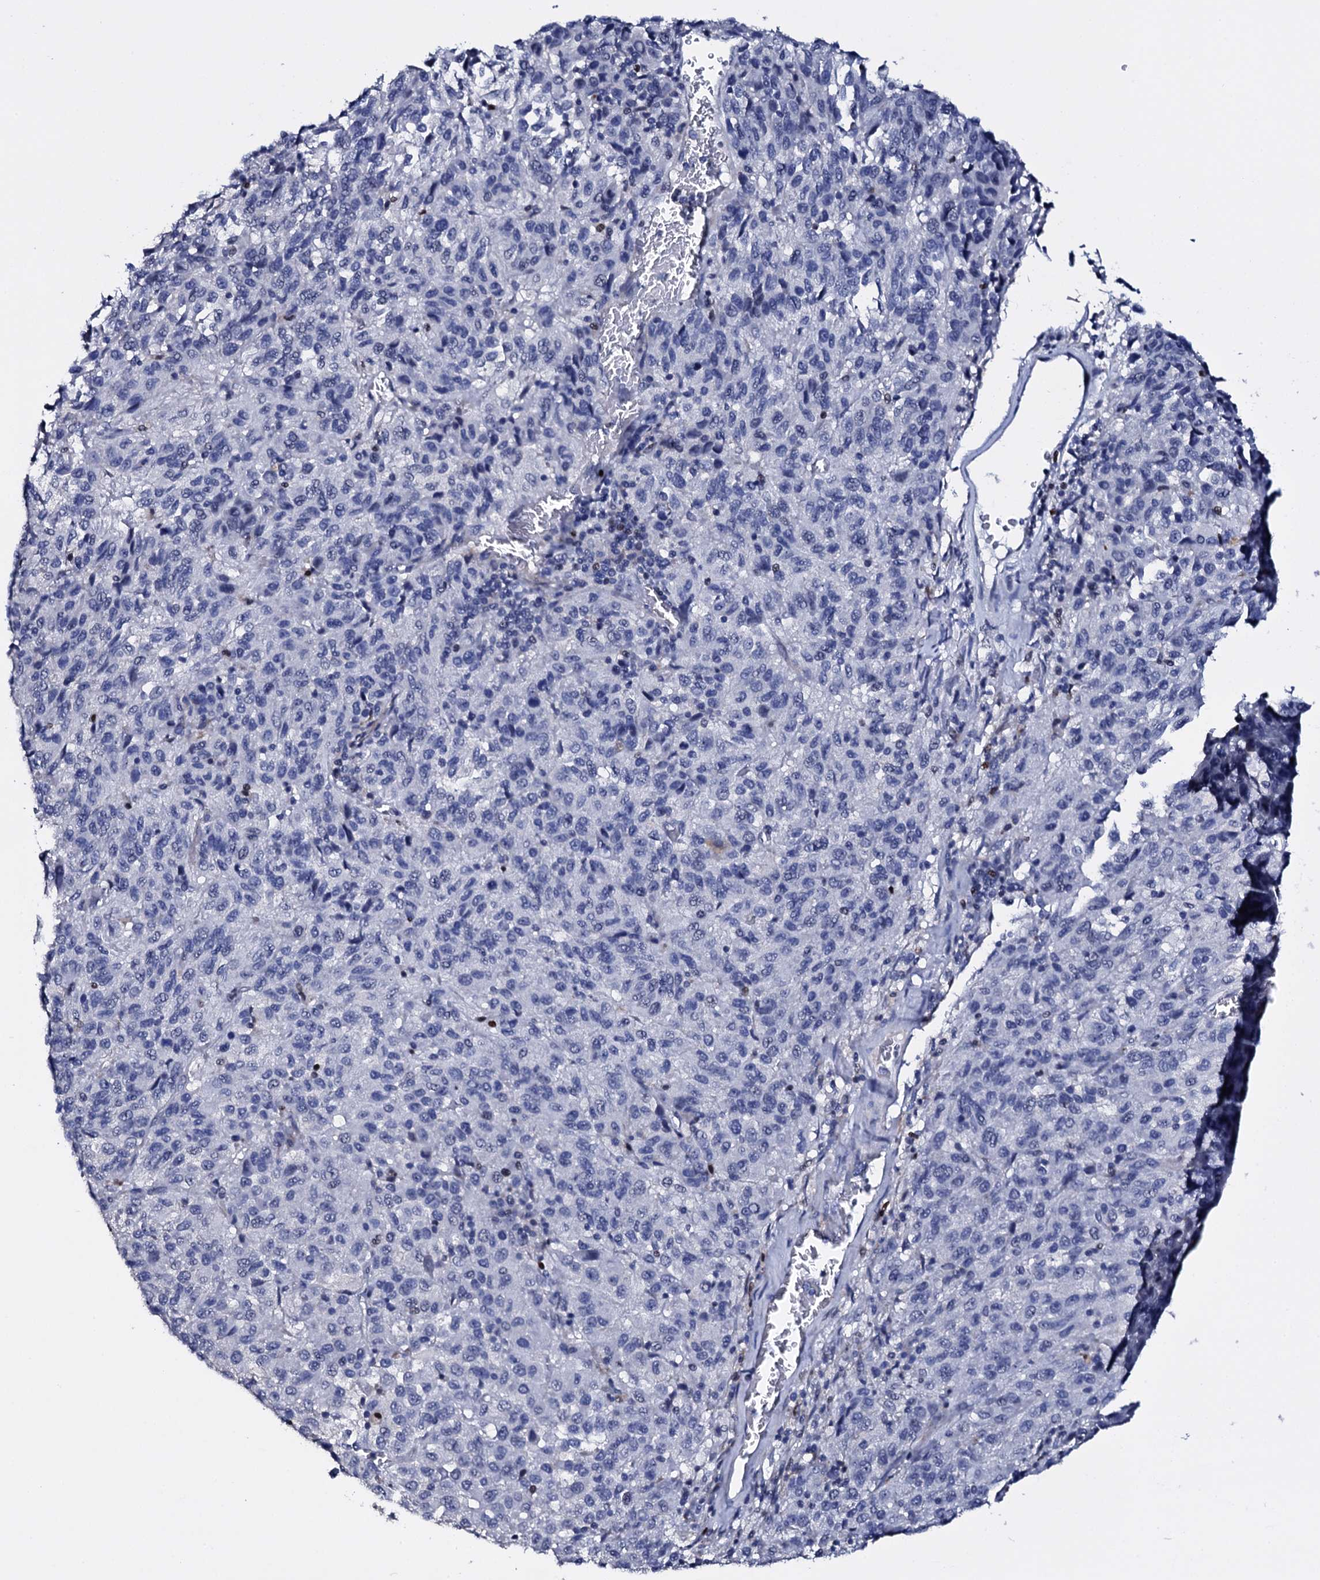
{"staining": {"intensity": "negative", "quantity": "none", "location": "none"}, "tissue": "melanoma", "cell_type": "Tumor cells", "image_type": "cancer", "snomed": [{"axis": "morphology", "description": "Malignant melanoma, Metastatic site"}, {"axis": "topography", "description": "Lung"}], "caption": "Immunohistochemical staining of melanoma demonstrates no significant positivity in tumor cells.", "gene": "NPM2", "patient": {"sex": "male", "age": 64}}